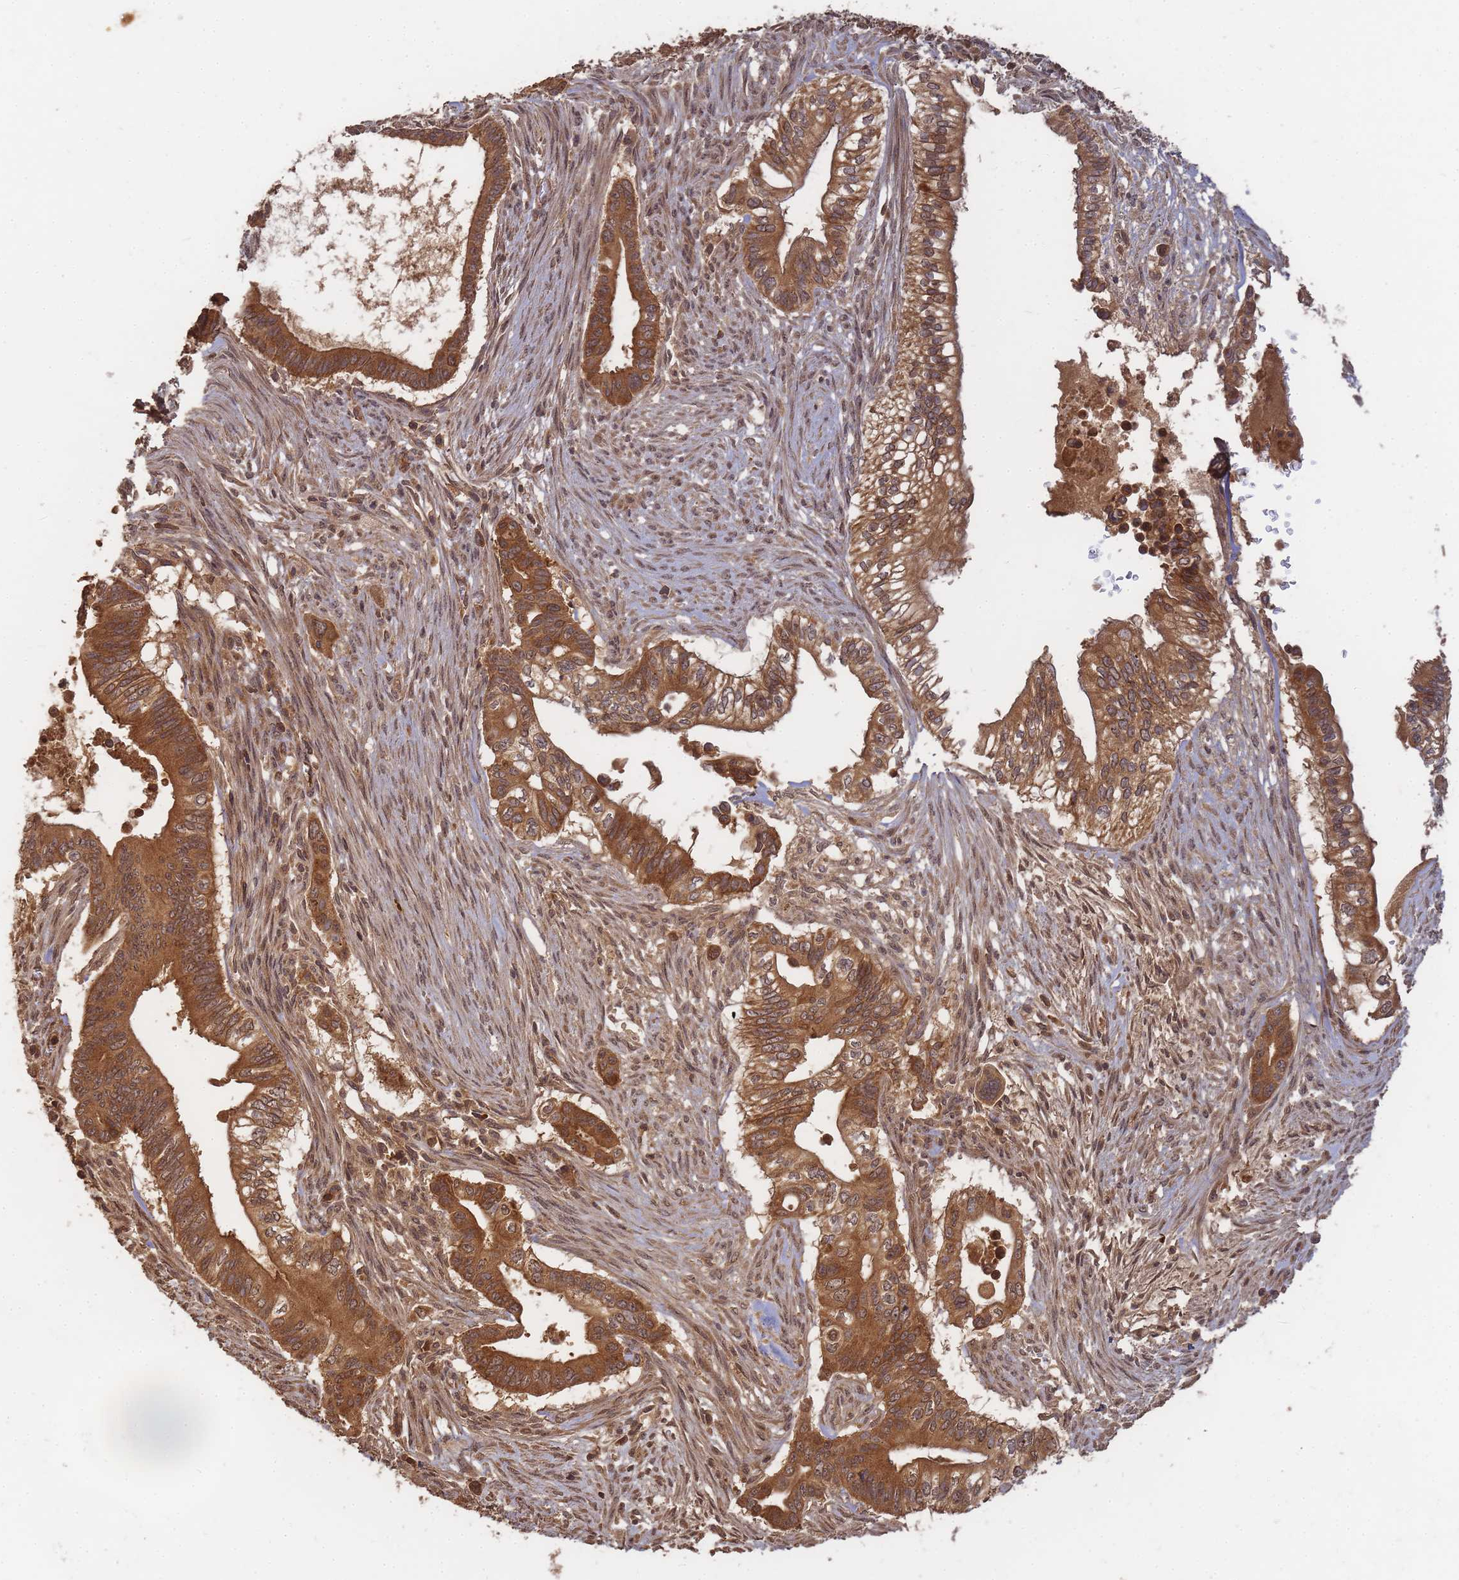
{"staining": {"intensity": "strong", "quantity": ">75%", "location": "cytoplasmic/membranous,nuclear"}, "tissue": "pancreatic cancer", "cell_type": "Tumor cells", "image_type": "cancer", "snomed": [{"axis": "morphology", "description": "Adenocarcinoma, NOS"}, {"axis": "topography", "description": "Pancreas"}], "caption": "This histopathology image shows immunohistochemistry (IHC) staining of human pancreatic adenocarcinoma, with high strong cytoplasmic/membranous and nuclear positivity in approximately >75% of tumor cells.", "gene": "ALKBH1", "patient": {"sex": "male", "age": 68}}